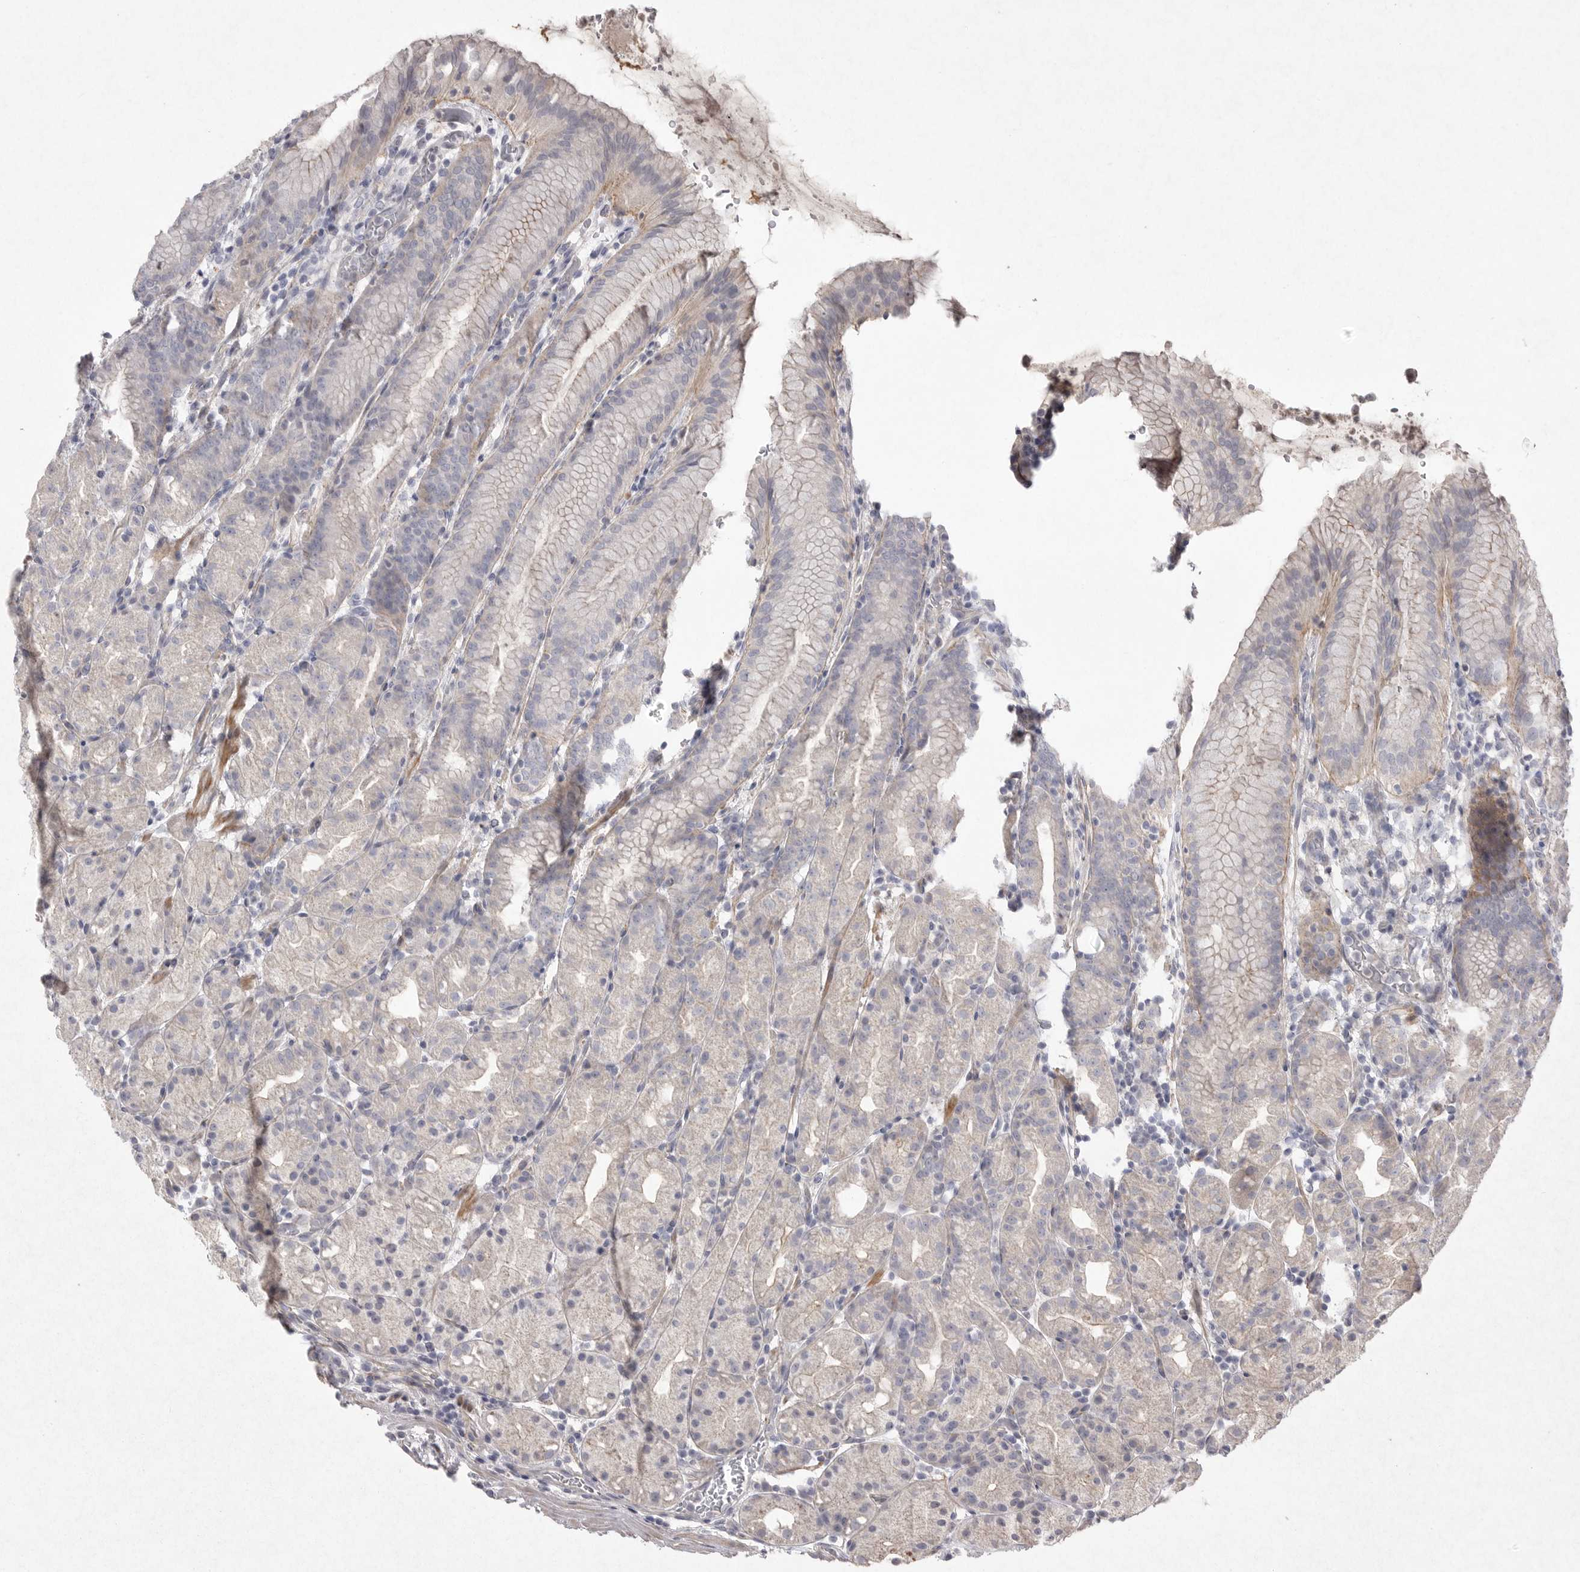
{"staining": {"intensity": "weak", "quantity": "<25%", "location": "cytoplasmic/membranous"}, "tissue": "stomach", "cell_type": "Glandular cells", "image_type": "normal", "snomed": [{"axis": "morphology", "description": "Normal tissue, NOS"}, {"axis": "topography", "description": "Stomach, upper"}], "caption": "Immunohistochemistry photomicrograph of normal human stomach stained for a protein (brown), which exhibits no expression in glandular cells.", "gene": "VANGL2", "patient": {"sex": "male", "age": 48}}